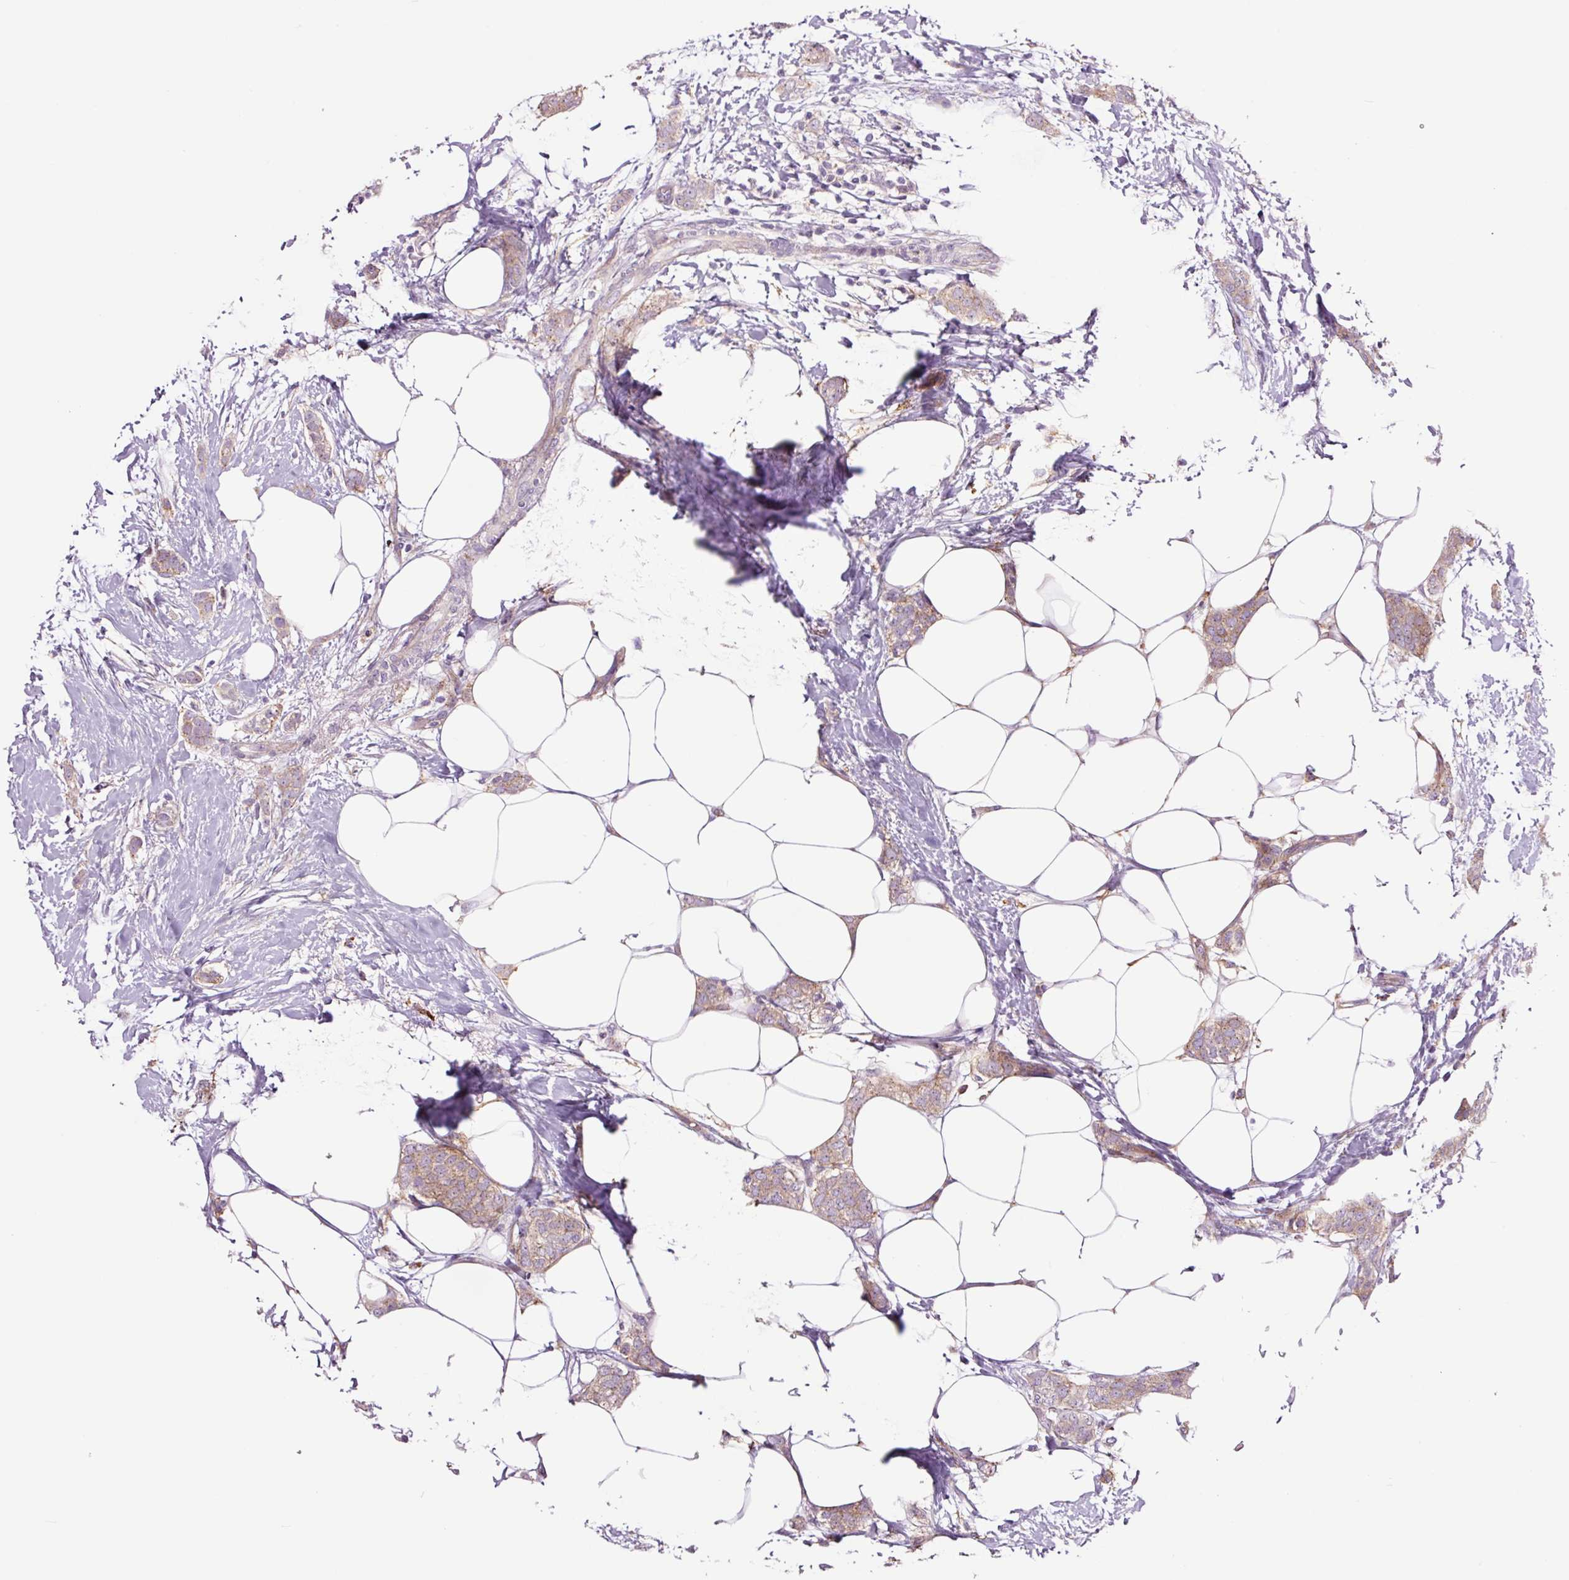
{"staining": {"intensity": "moderate", "quantity": ">75%", "location": "cytoplasmic/membranous"}, "tissue": "breast cancer", "cell_type": "Tumor cells", "image_type": "cancer", "snomed": [{"axis": "morphology", "description": "Duct carcinoma"}, {"axis": "topography", "description": "Breast"}], "caption": "The histopathology image displays a brown stain indicating the presence of a protein in the cytoplasmic/membranous of tumor cells in breast cancer.", "gene": "SH2D6", "patient": {"sex": "female", "age": 72}}